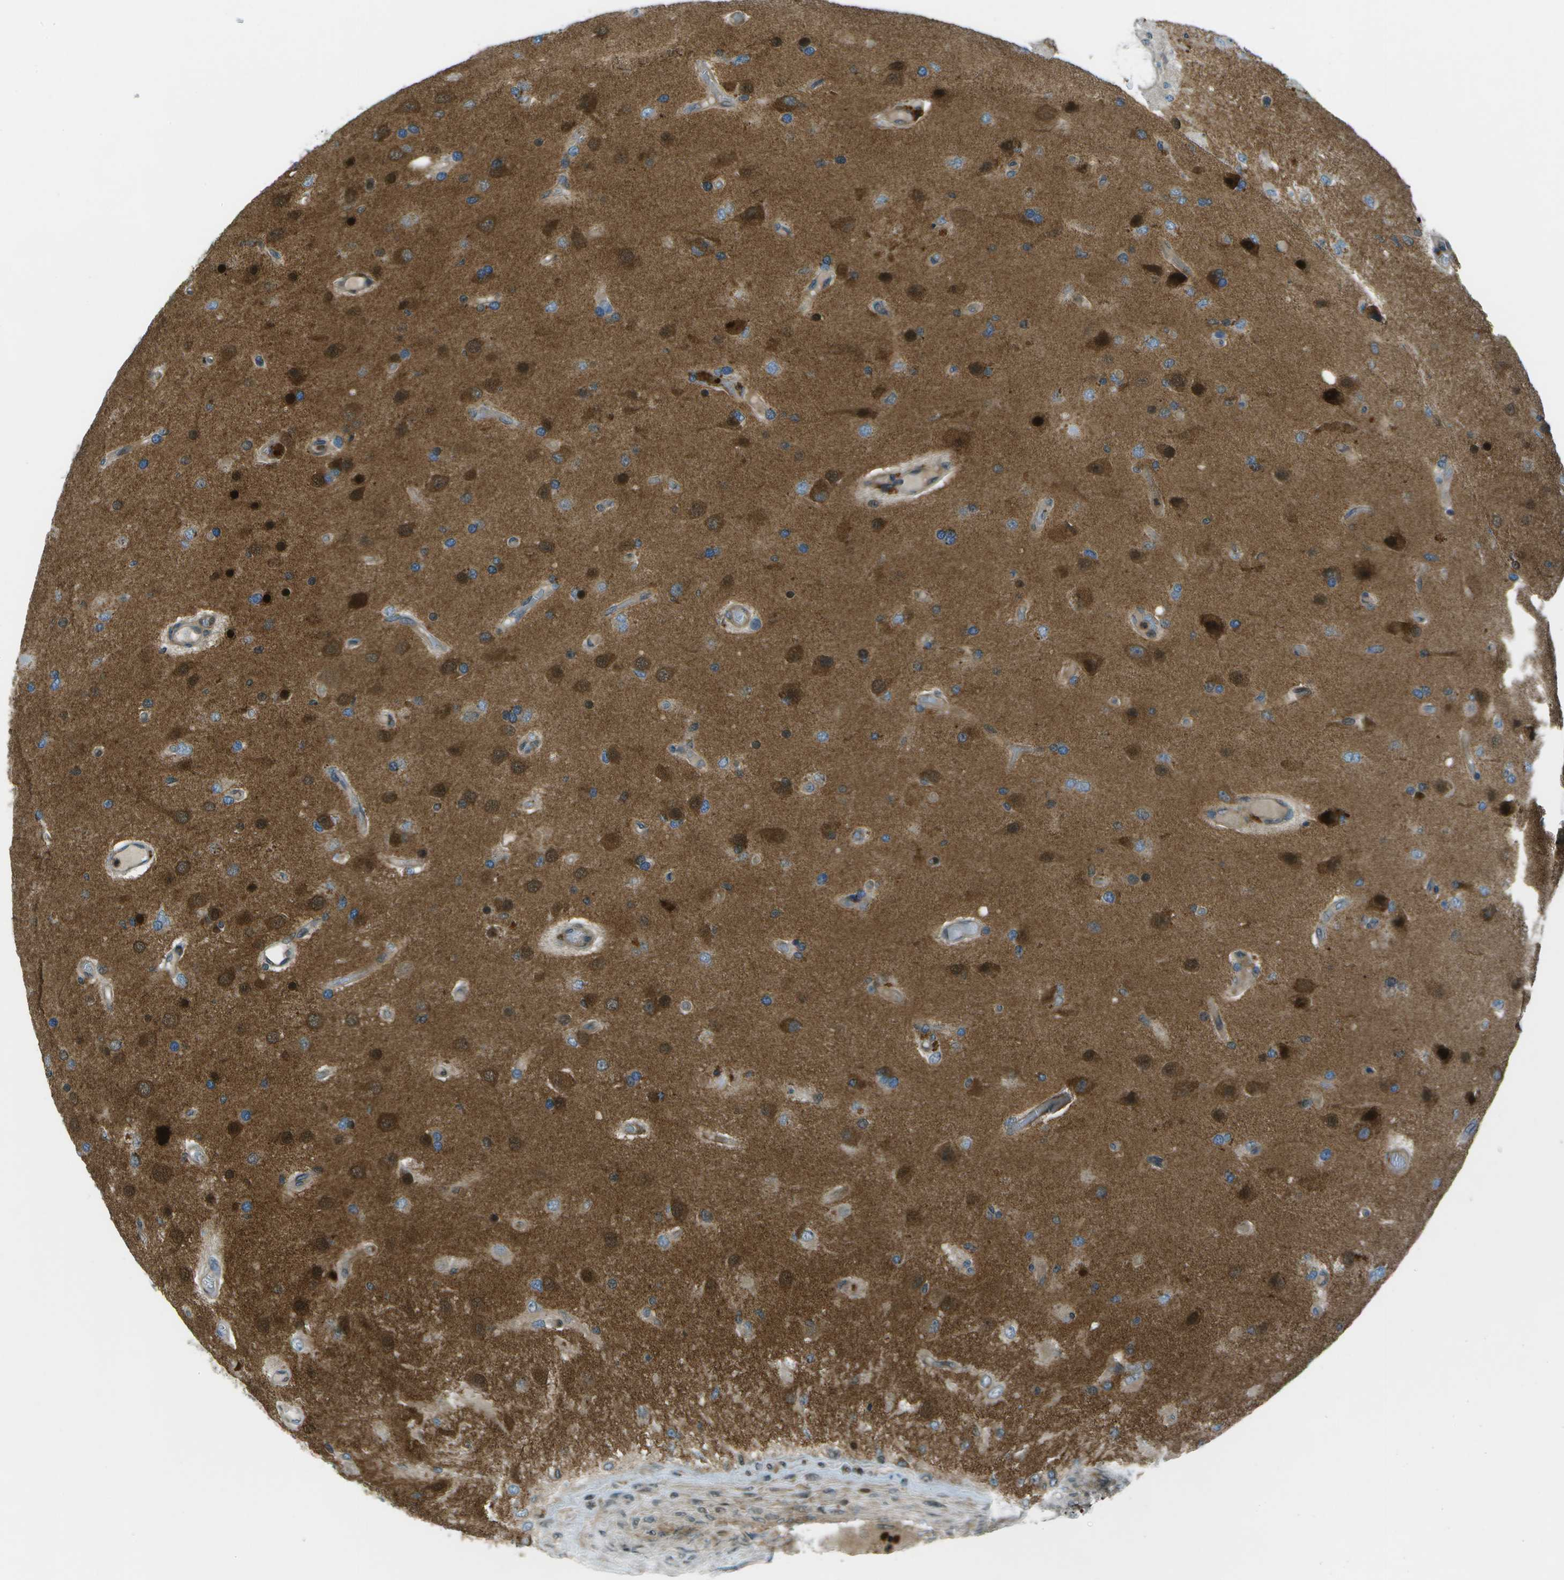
{"staining": {"intensity": "strong", "quantity": "25%-75%", "location": "cytoplasmic/membranous"}, "tissue": "glioma", "cell_type": "Tumor cells", "image_type": "cancer", "snomed": [{"axis": "morphology", "description": "Normal tissue, NOS"}, {"axis": "morphology", "description": "Glioma, malignant, High grade"}, {"axis": "topography", "description": "Cerebral cortex"}], "caption": "A brown stain highlights strong cytoplasmic/membranous positivity of a protein in malignant glioma (high-grade) tumor cells. The staining was performed using DAB to visualize the protein expression in brown, while the nuclei were stained in blue with hematoxylin (Magnification: 20x).", "gene": "TMEM19", "patient": {"sex": "male", "age": 77}}